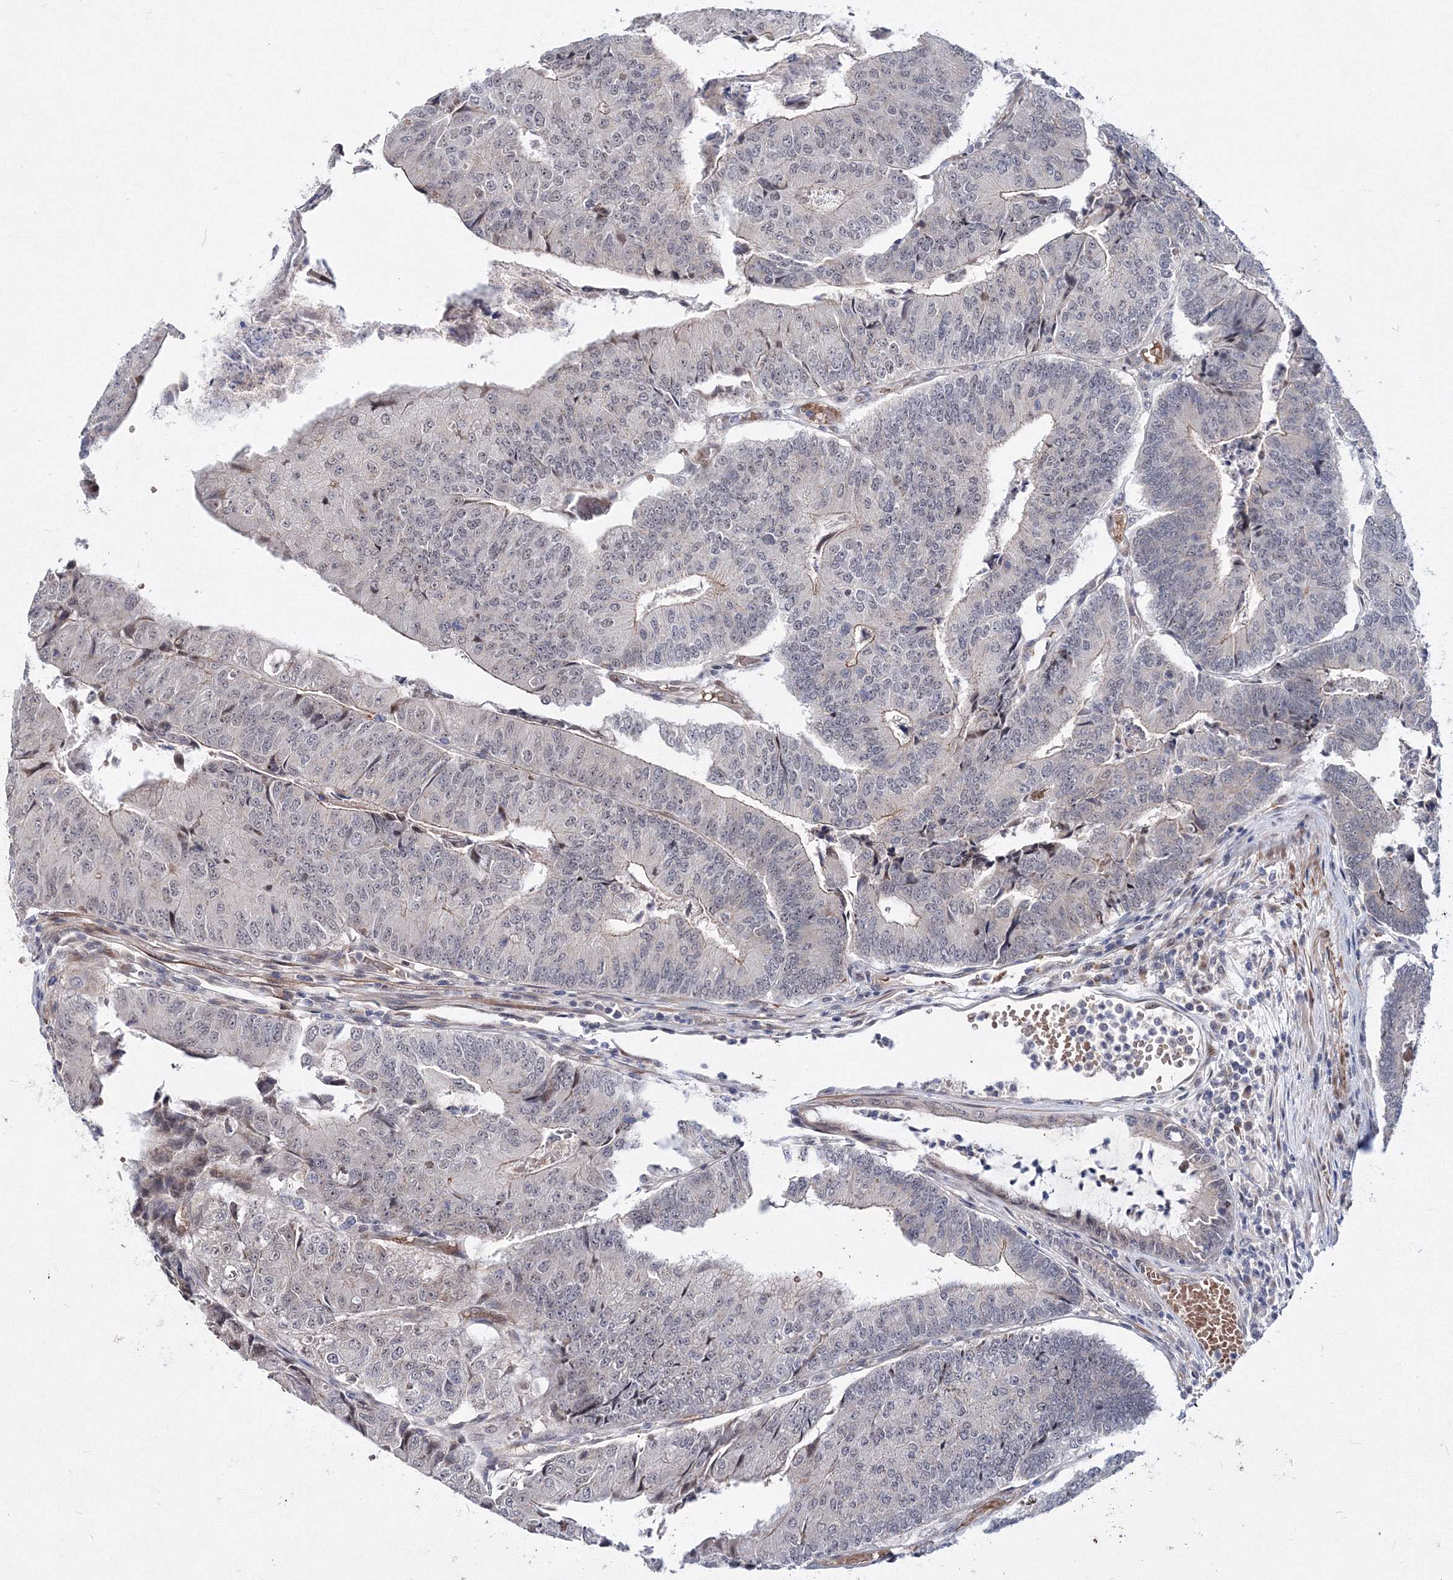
{"staining": {"intensity": "negative", "quantity": "none", "location": "none"}, "tissue": "colorectal cancer", "cell_type": "Tumor cells", "image_type": "cancer", "snomed": [{"axis": "morphology", "description": "Adenocarcinoma, NOS"}, {"axis": "topography", "description": "Colon"}], "caption": "Colorectal adenocarcinoma stained for a protein using immunohistochemistry (IHC) shows no positivity tumor cells.", "gene": "C11orf52", "patient": {"sex": "female", "age": 67}}